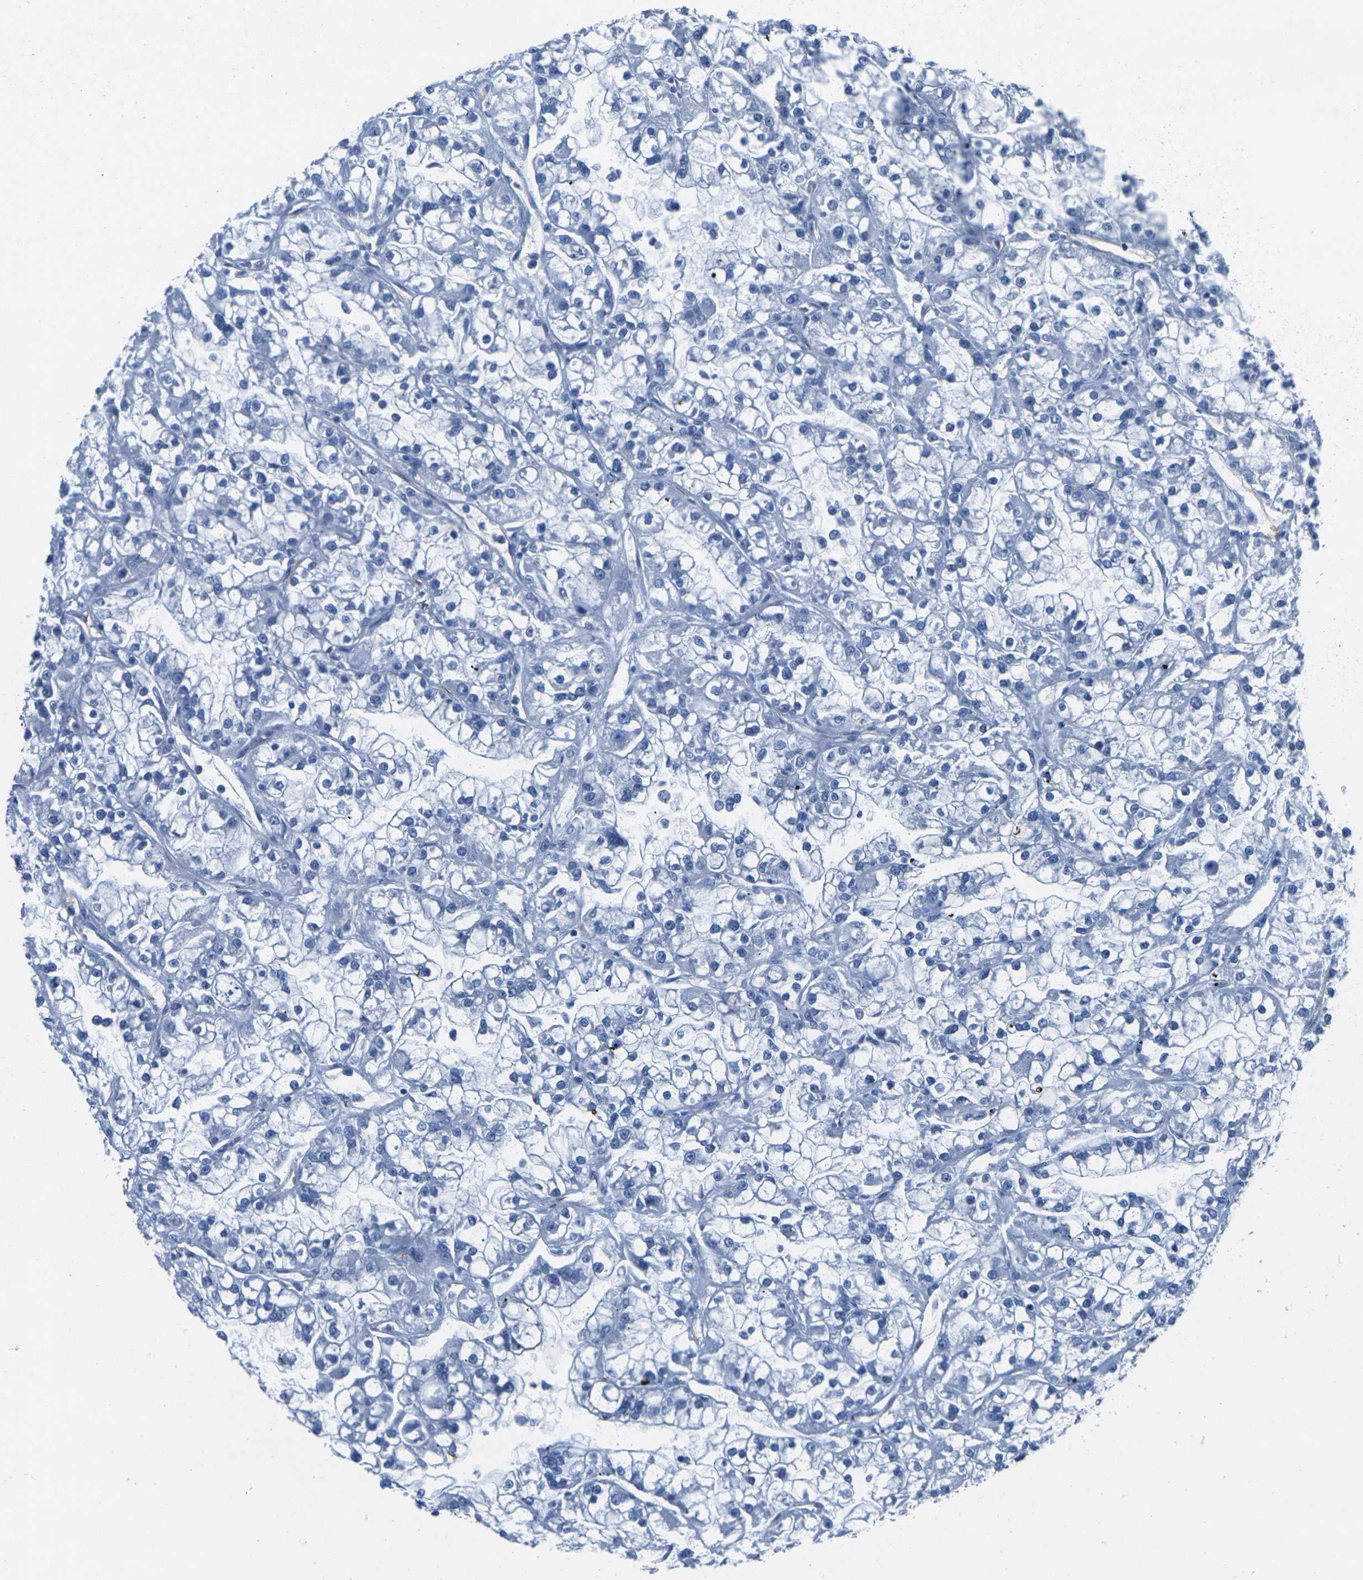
{"staining": {"intensity": "negative", "quantity": "none", "location": "none"}, "tissue": "renal cancer", "cell_type": "Tumor cells", "image_type": "cancer", "snomed": [{"axis": "morphology", "description": "Adenocarcinoma, NOS"}, {"axis": "topography", "description": "Kidney"}], "caption": "Histopathology image shows no protein staining in tumor cells of renal cancer tissue.", "gene": "HSPA12B", "patient": {"sex": "female", "age": 52}}